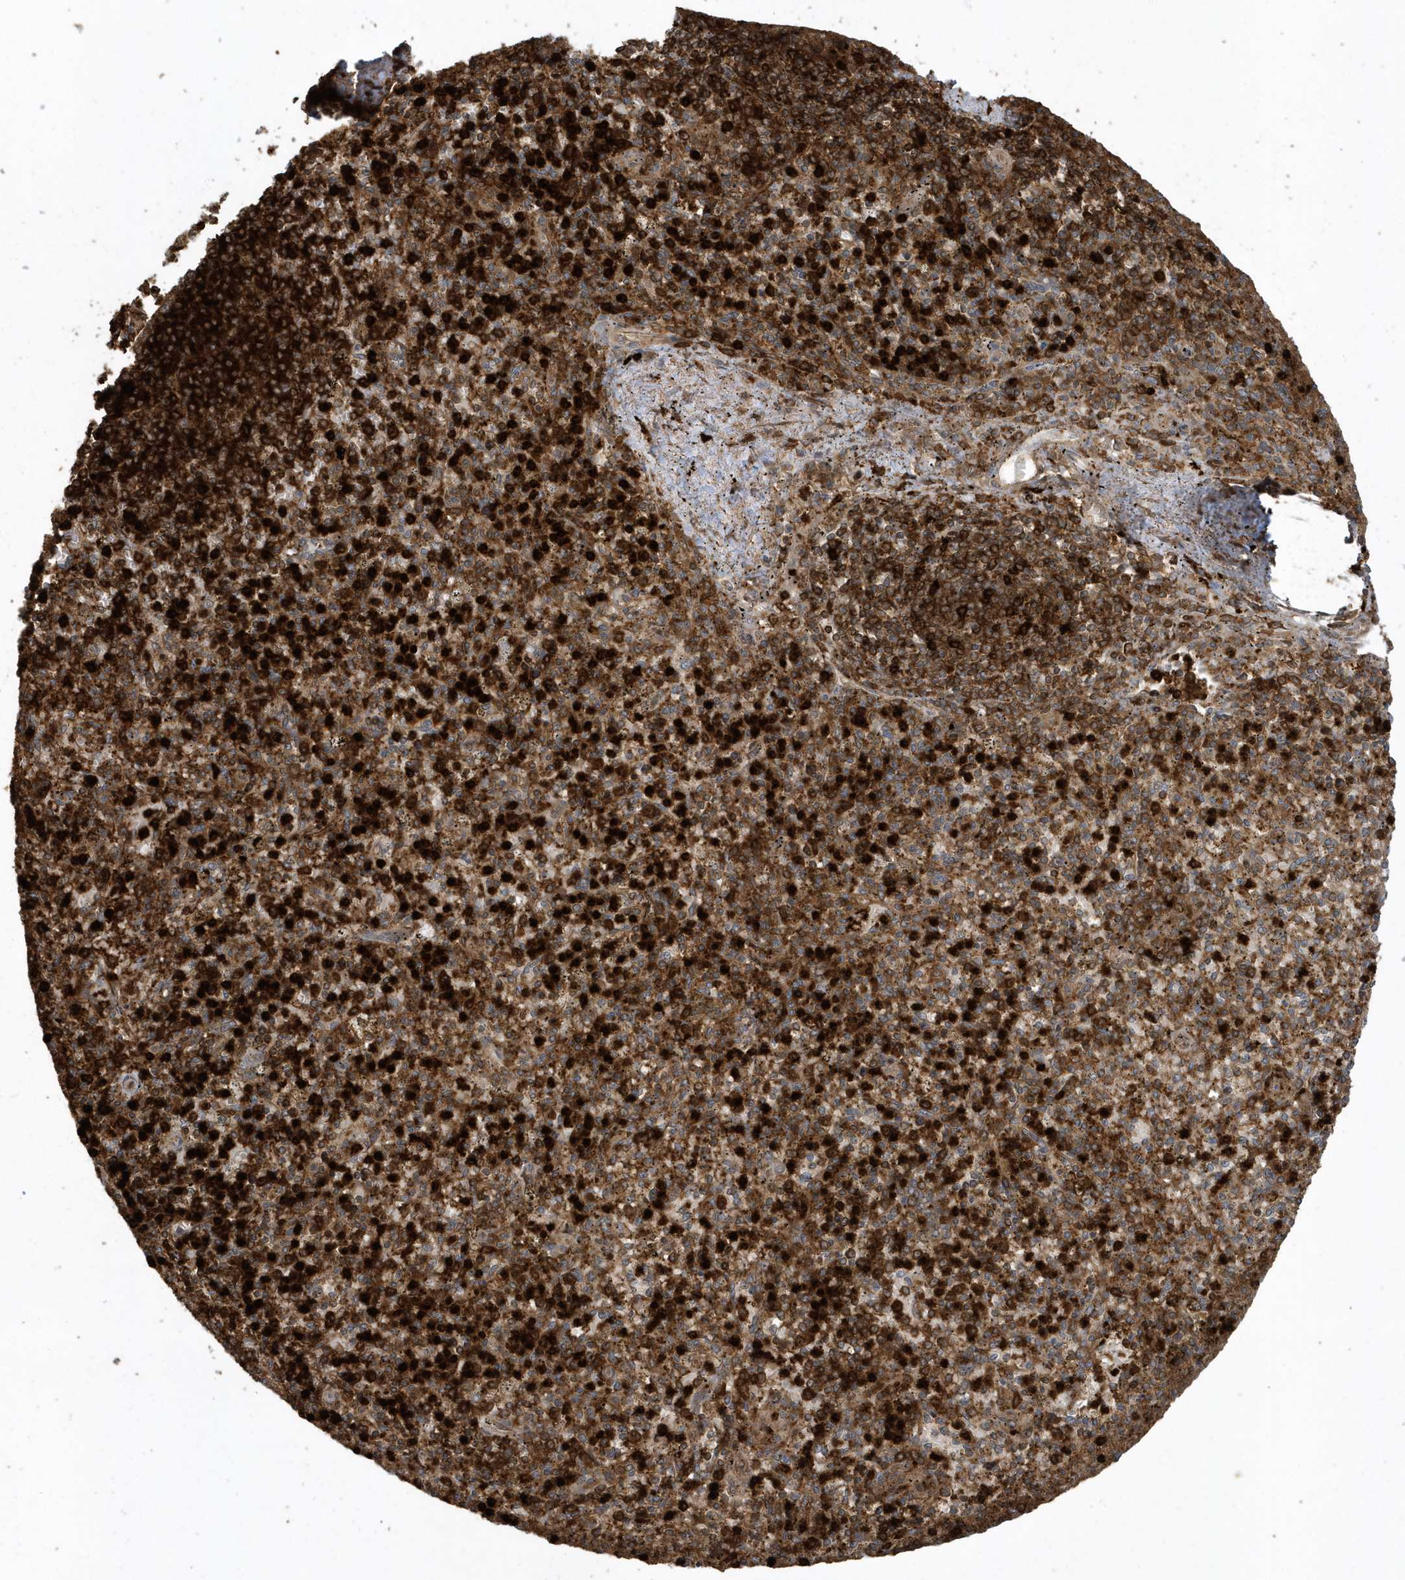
{"staining": {"intensity": "strong", "quantity": "25%-75%", "location": "cytoplasmic/membranous"}, "tissue": "spleen", "cell_type": "Cells in red pulp", "image_type": "normal", "snomed": [{"axis": "morphology", "description": "Normal tissue, NOS"}, {"axis": "topography", "description": "Spleen"}], "caption": "A micrograph of spleen stained for a protein shows strong cytoplasmic/membranous brown staining in cells in red pulp.", "gene": "CLCN6", "patient": {"sex": "male", "age": 72}}